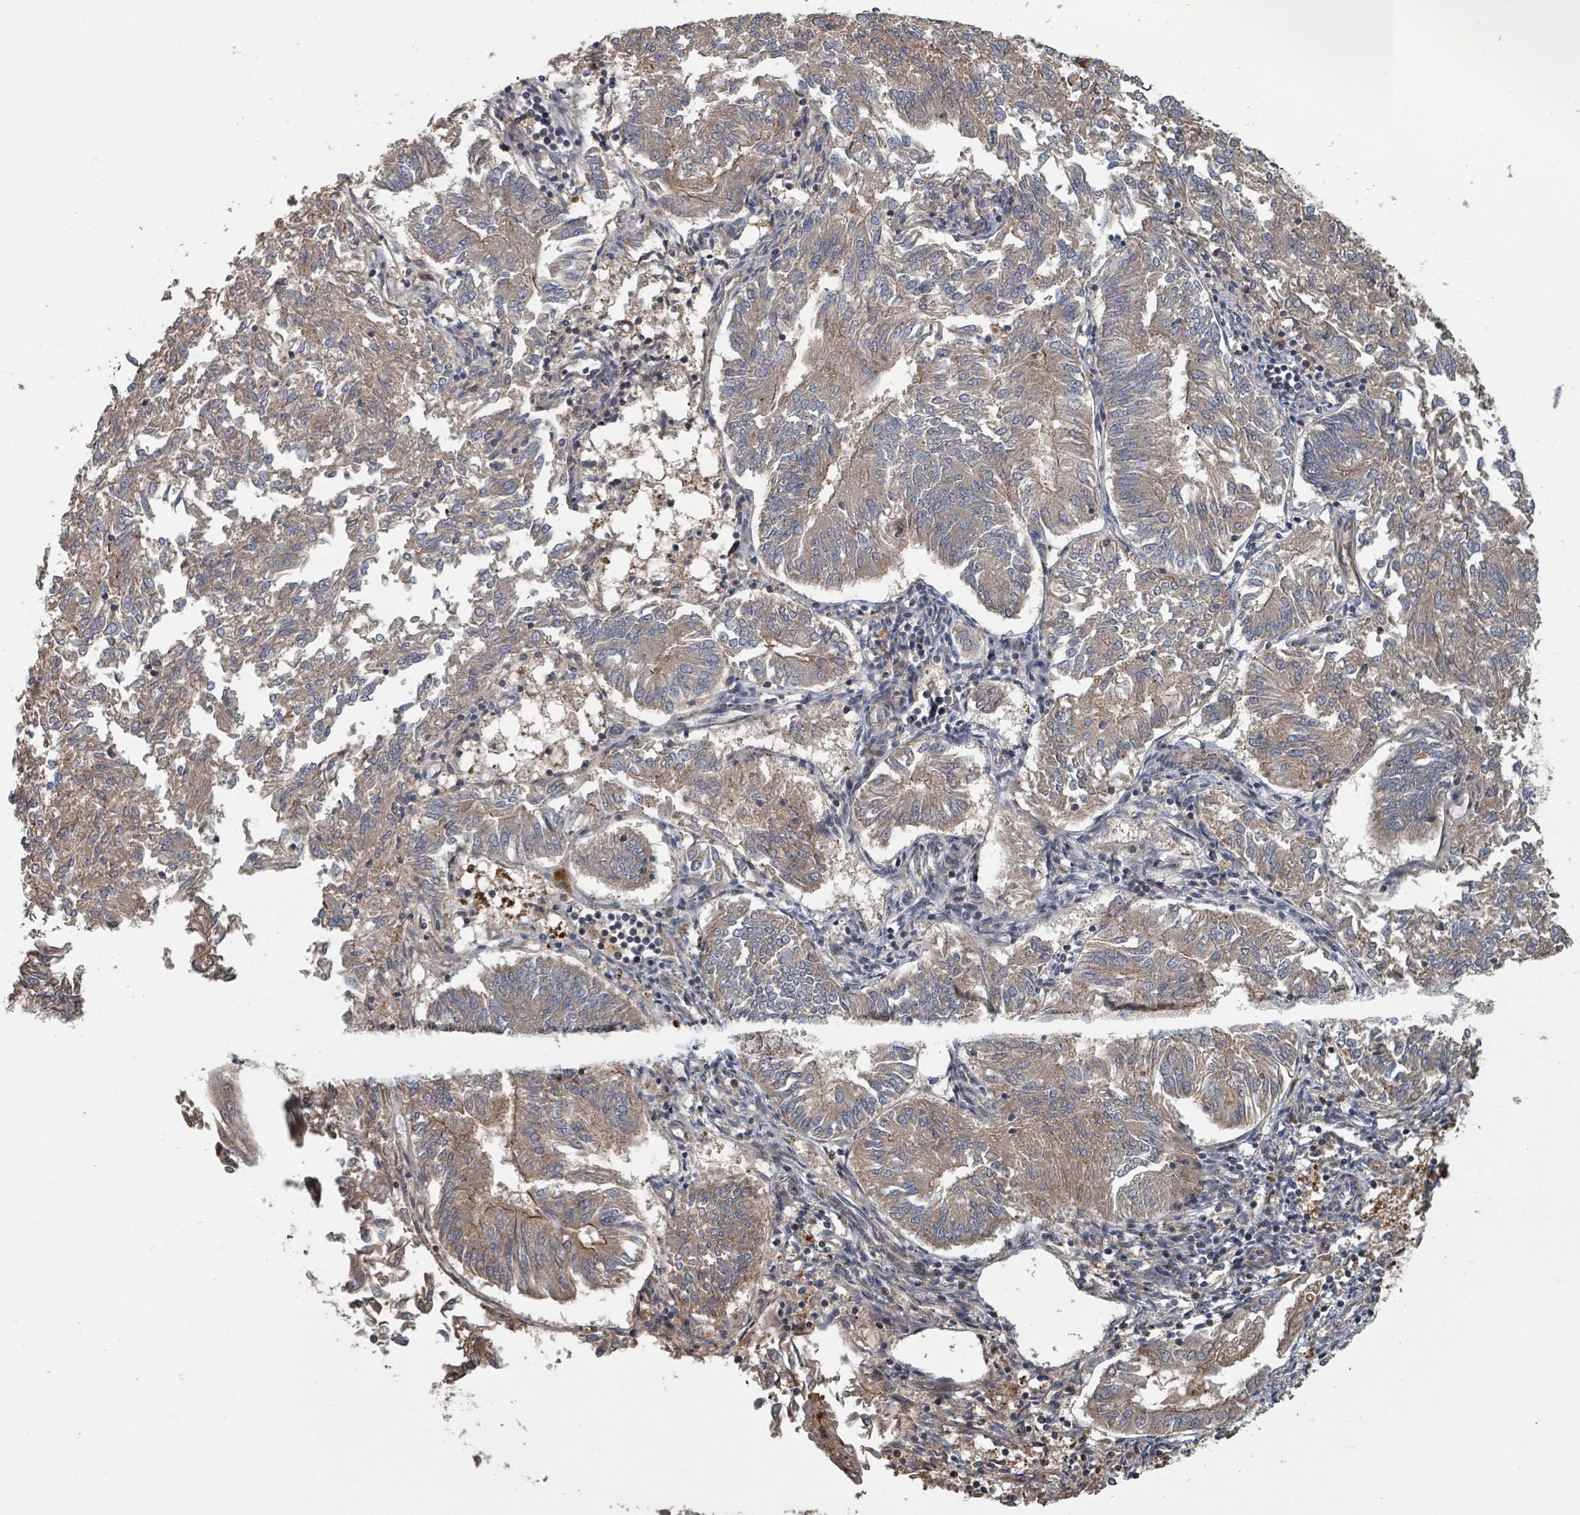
{"staining": {"intensity": "moderate", "quantity": "25%-75%", "location": "cytoplasmic/membranous"}, "tissue": "endometrial cancer", "cell_type": "Tumor cells", "image_type": "cancer", "snomed": [{"axis": "morphology", "description": "Adenocarcinoma, NOS"}, {"axis": "topography", "description": "Endometrium"}], "caption": "Immunohistochemical staining of human endometrial cancer reveals medium levels of moderate cytoplasmic/membranous protein expression in about 25%-75% of tumor cells.", "gene": "DPM1", "patient": {"sex": "female", "age": 58}}